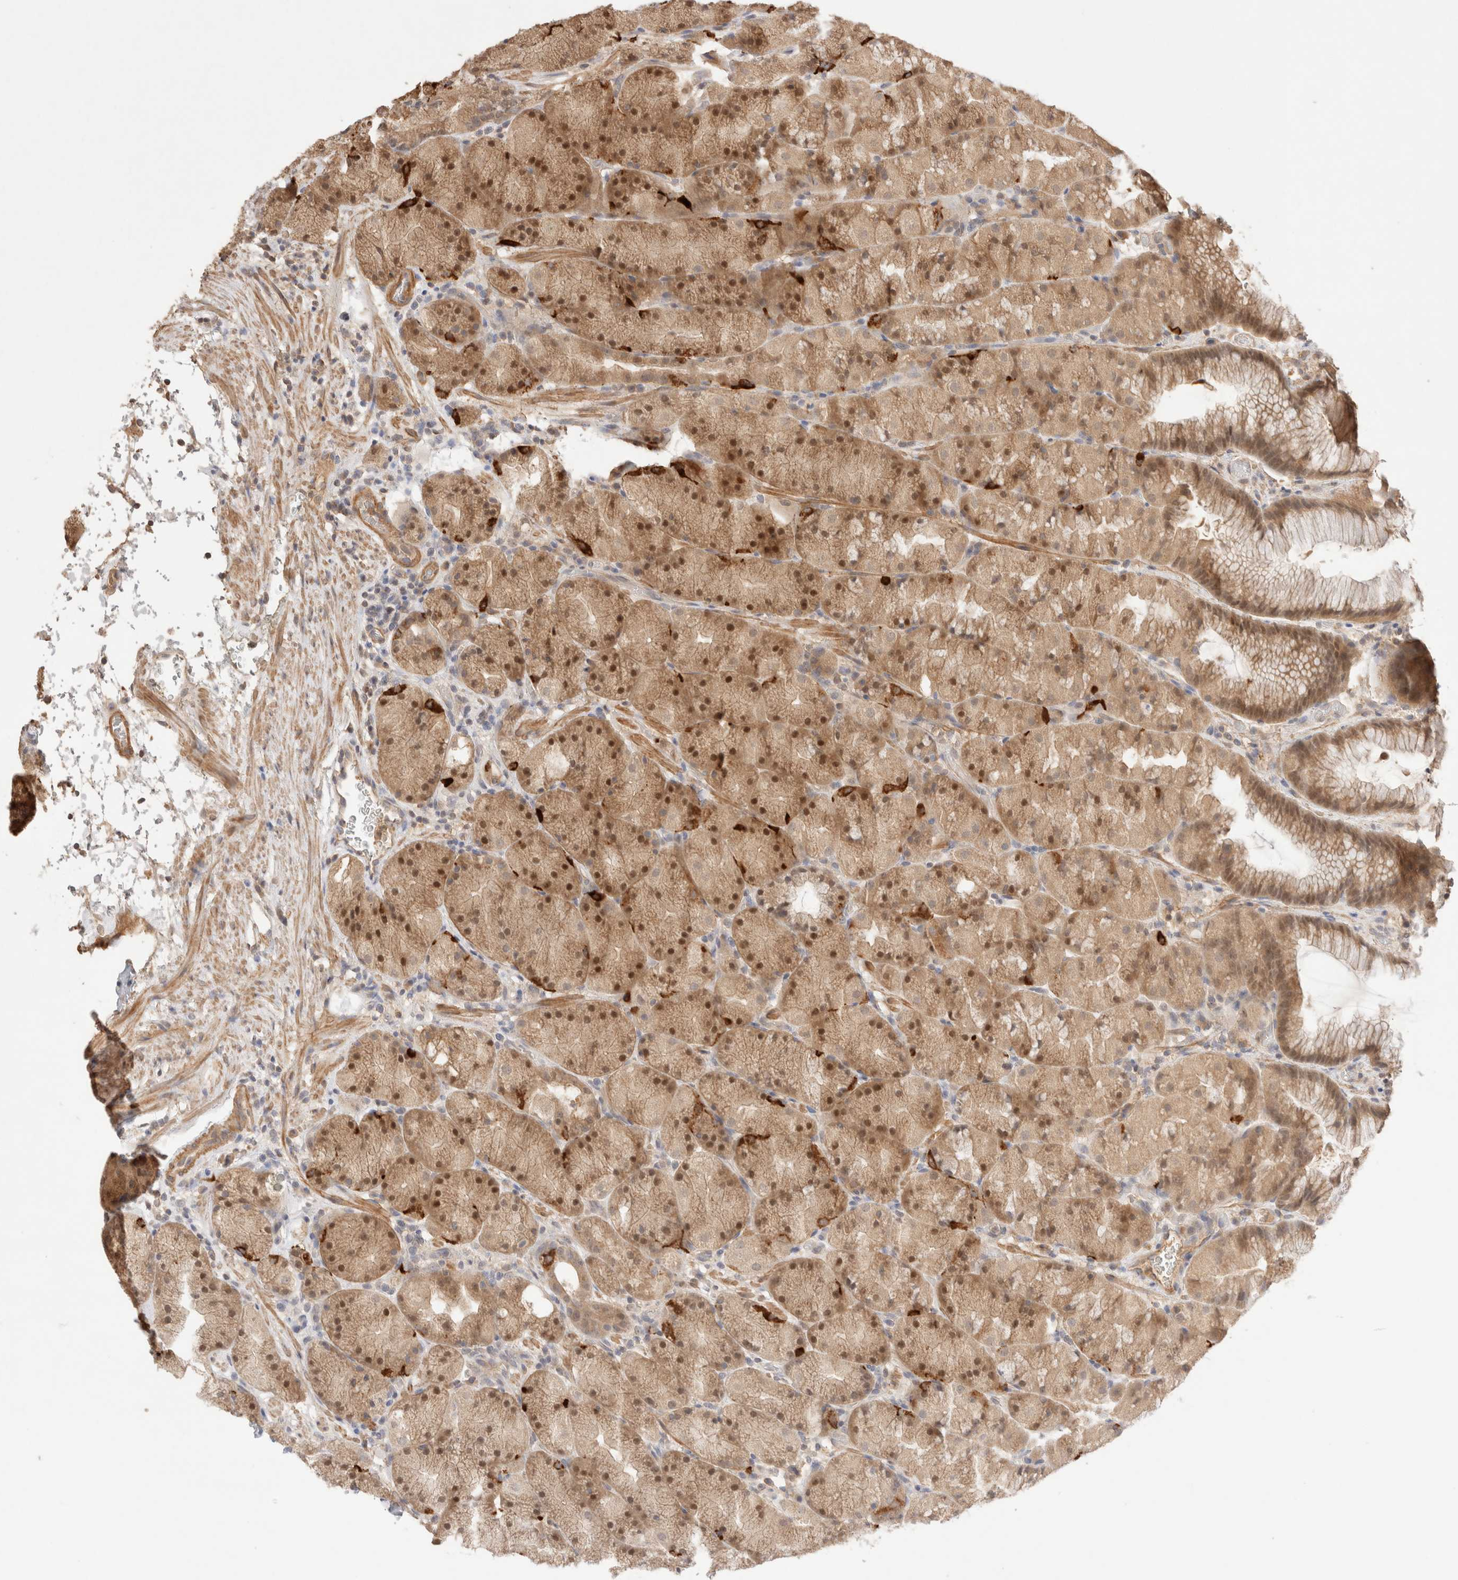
{"staining": {"intensity": "moderate", "quantity": ">75%", "location": "cytoplasmic/membranous,nuclear"}, "tissue": "stomach", "cell_type": "Glandular cells", "image_type": "normal", "snomed": [{"axis": "morphology", "description": "Normal tissue, NOS"}, {"axis": "topography", "description": "Stomach, upper"}, {"axis": "topography", "description": "Stomach"}], "caption": "An IHC image of normal tissue is shown. Protein staining in brown highlights moderate cytoplasmic/membranous,nuclear positivity in stomach within glandular cells. Using DAB (brown) and hematoxylin (blue) stains, captured at high magnification using brightfield microscopy.", "gene": "CARNMT1", "patient": {"sex": "male", "age": 48}}